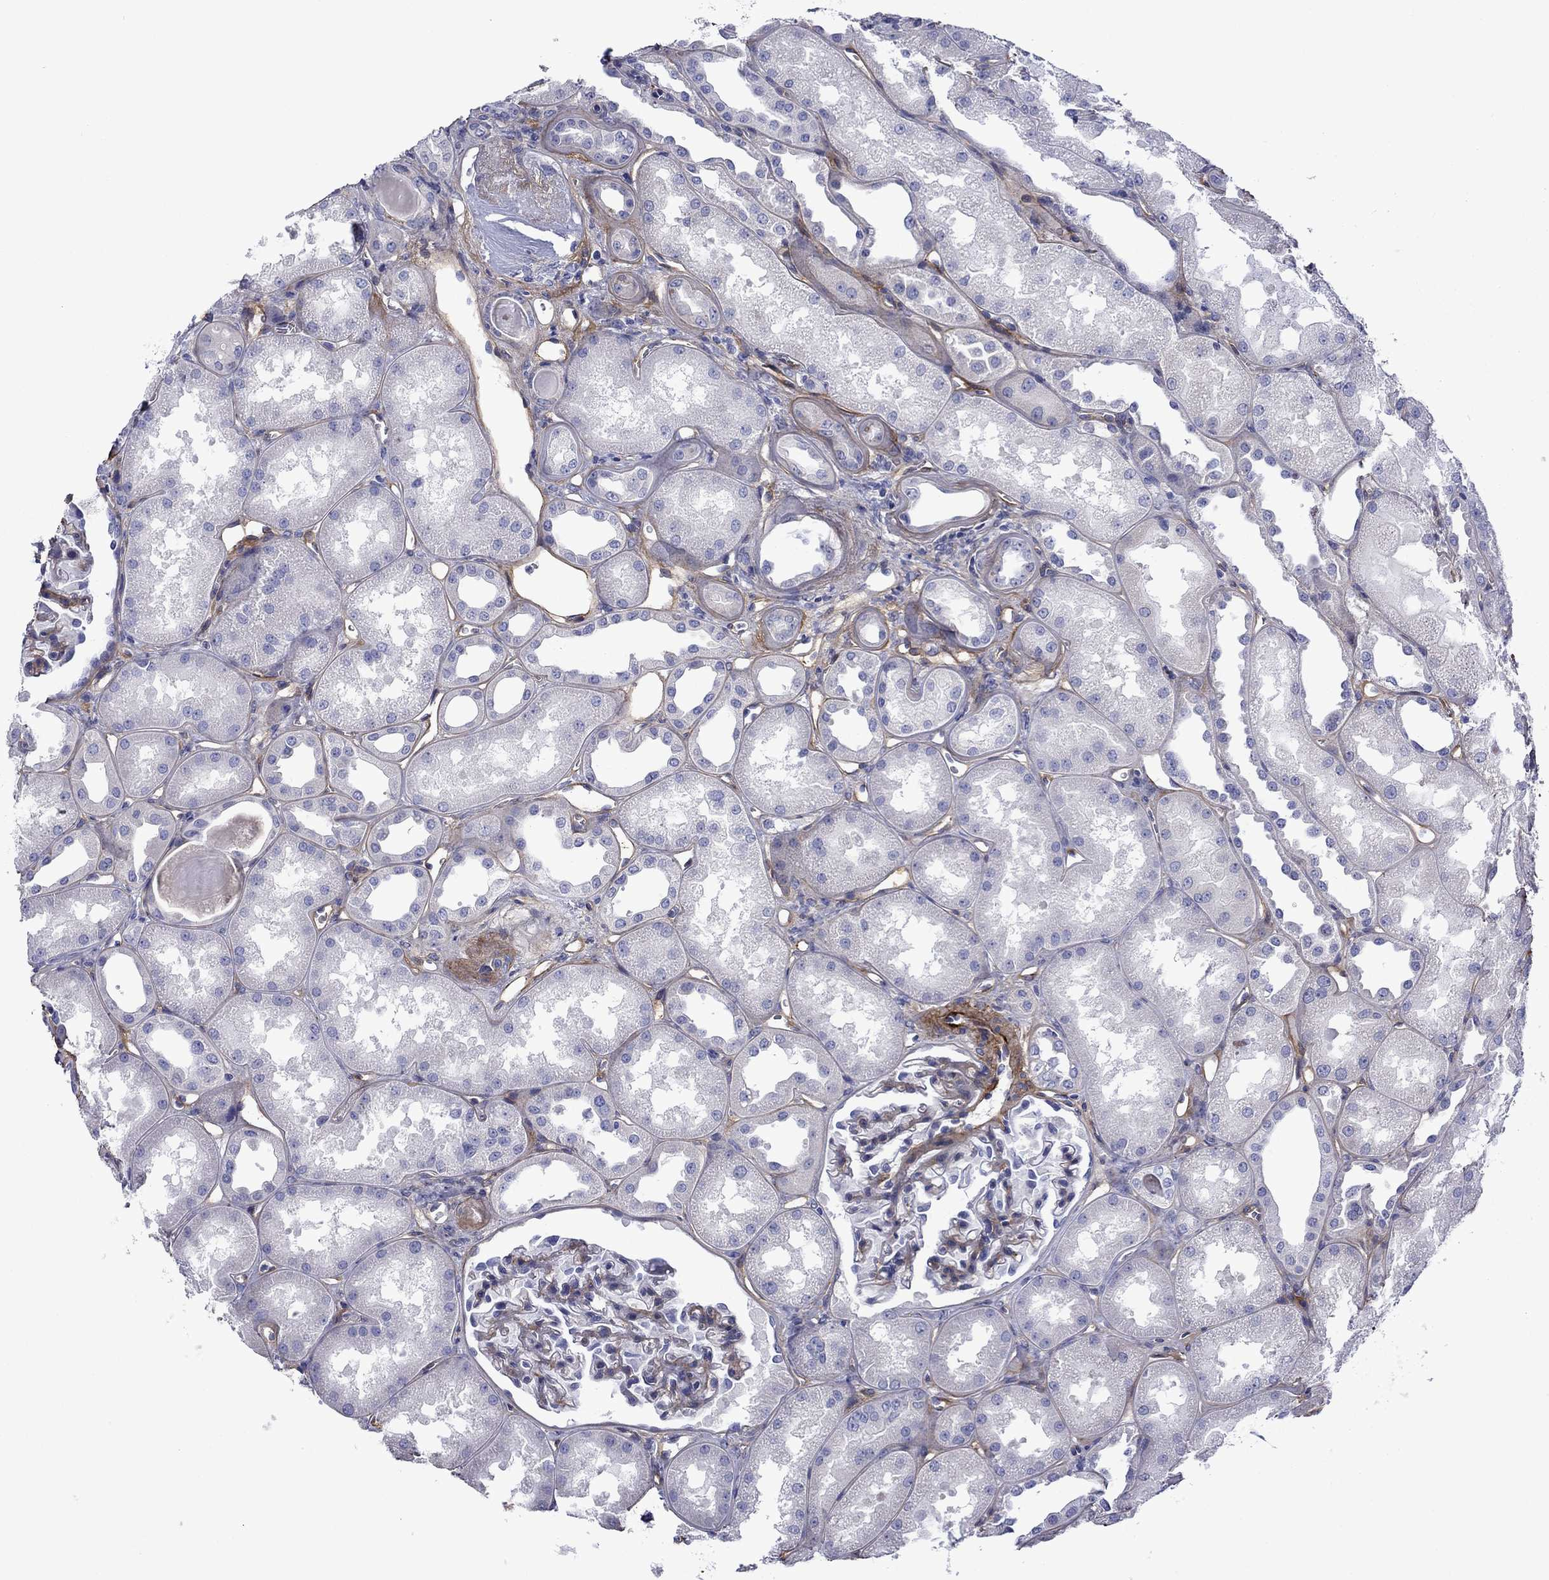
{"staining": {"intensity": "negative", "quantity": "none", "location": "none"}, "tissue": "kidney", "cell_type": "Cells in glomeruli", "image_type": "normal", "snomed": [{"axis": "morphology", "description": "Normal tissue, NOS"}, {"axis": "topography", "description": "Kidney"}], "caption": "Immunohistochemical staining of benign human kidney exhibits no significant expression in cells in glomeruli.", "gene": "HSPG2", "patient": {"sex": "male", "age": 61}}